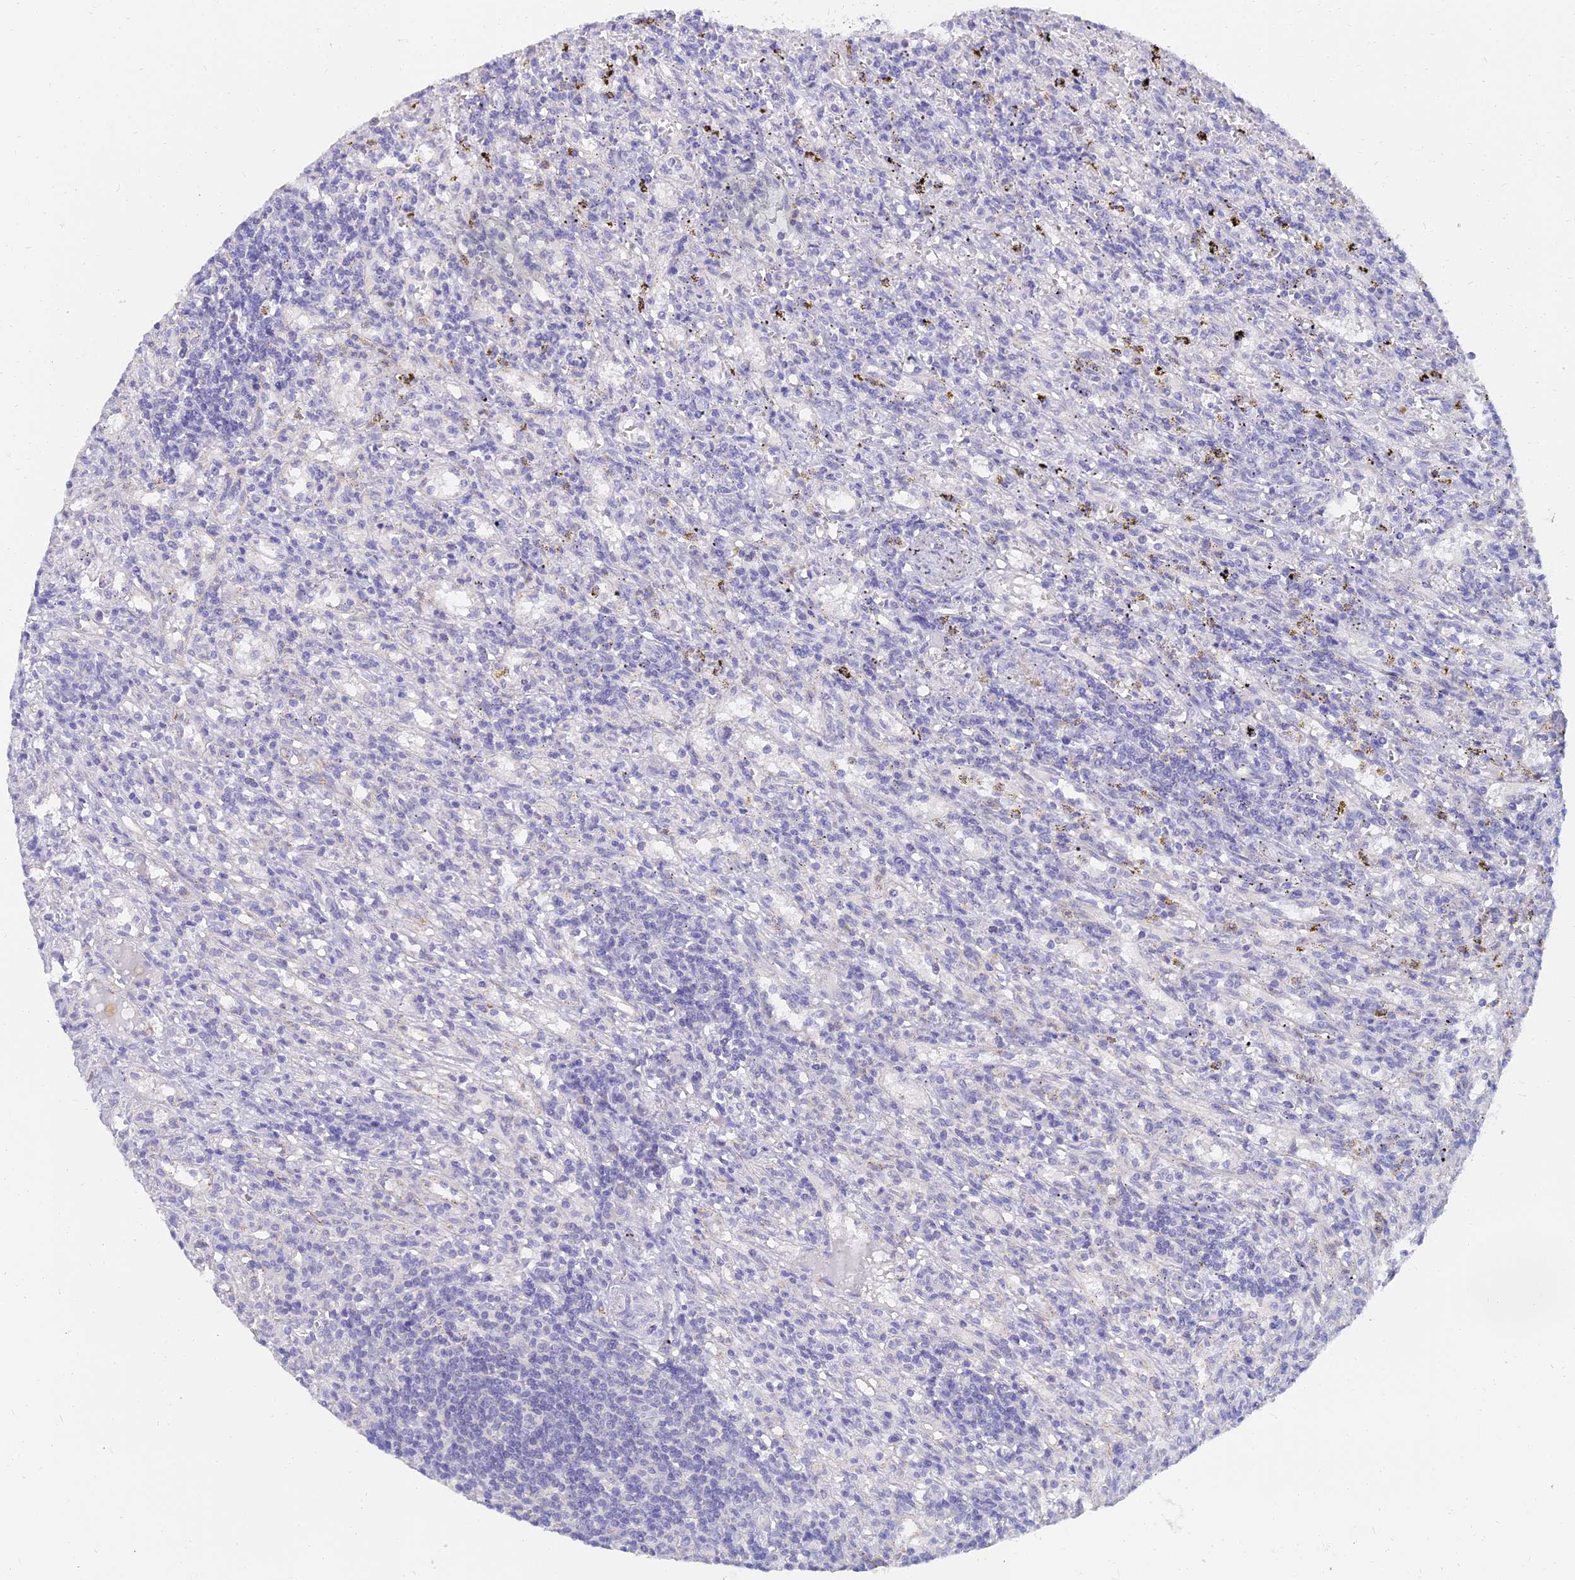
{"staining": {"intensity": "negative", "quantity": "none", "location": "none"}, "tissue": "lymphoma", "cell_type": "Tumor cells", "image_type": "cancer", "snomed": [{"axis": "morphology", "description": "Malignant lymphoma, non-Hodgkin's type, Low grade"}, {"axis": "topography", "description": "Spleen"}], "caption": "Human malignant lymphoma, non-Hodgkin's type (low-grade) stained for a protein using immunohistochemistry shows no expression in tumor cells.", "gene": "NPY", "patient": {"sex": "male", "age": 76}}